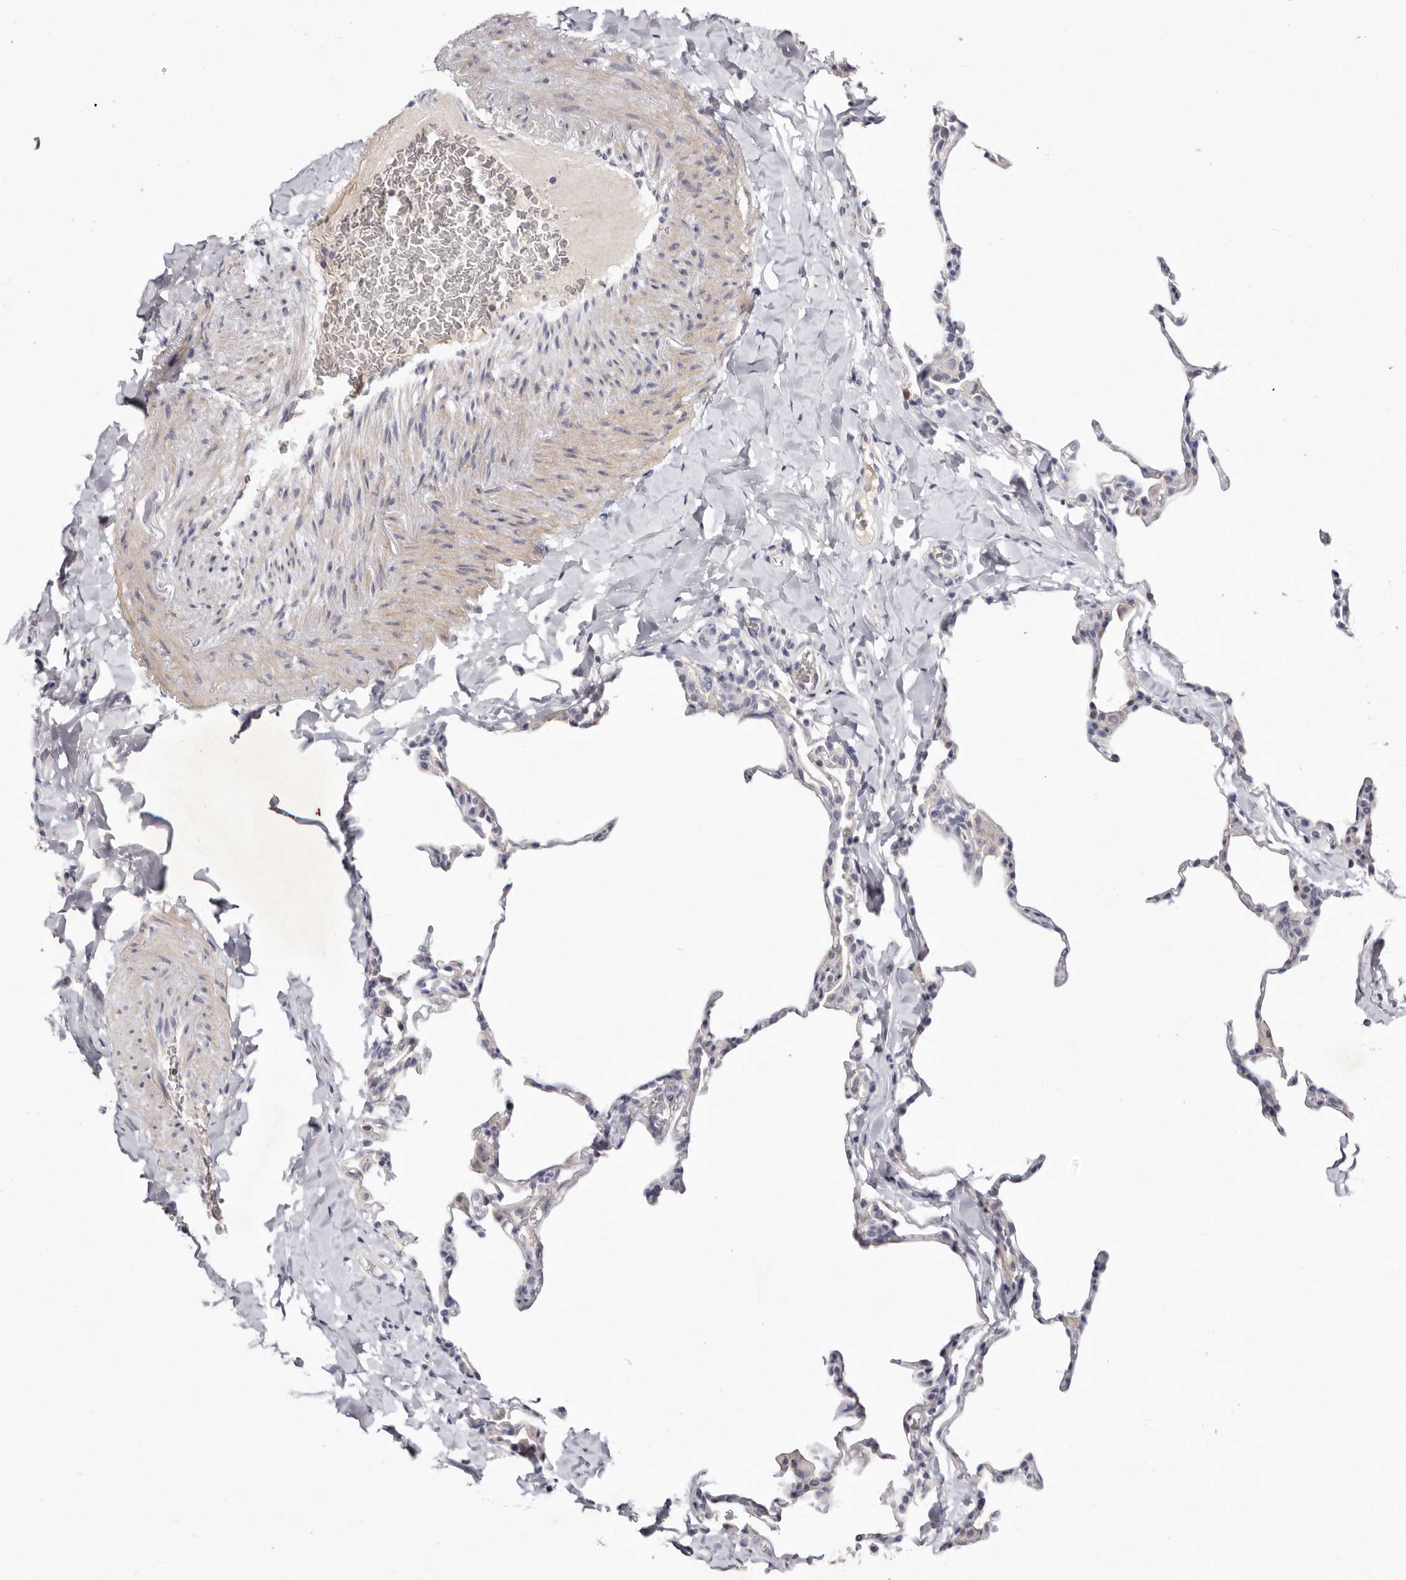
{"staining": {"intensity": "negative", "quantity": "none", "location": "none"}, "tissue": "lung", "cell_type": "Alveolar cells", "image_type": "normal", "snomed": [{"axis": "morphology", "description": "Normal tissue, NOS"}, {"axis": "topography", "description": "Lung"}], "caption": "Protein analysis of benign lung demonstrates no significant positivity in alveolar cells.", "gene": "S1PR5", "patient": {"sex": "male", "age": 20}}